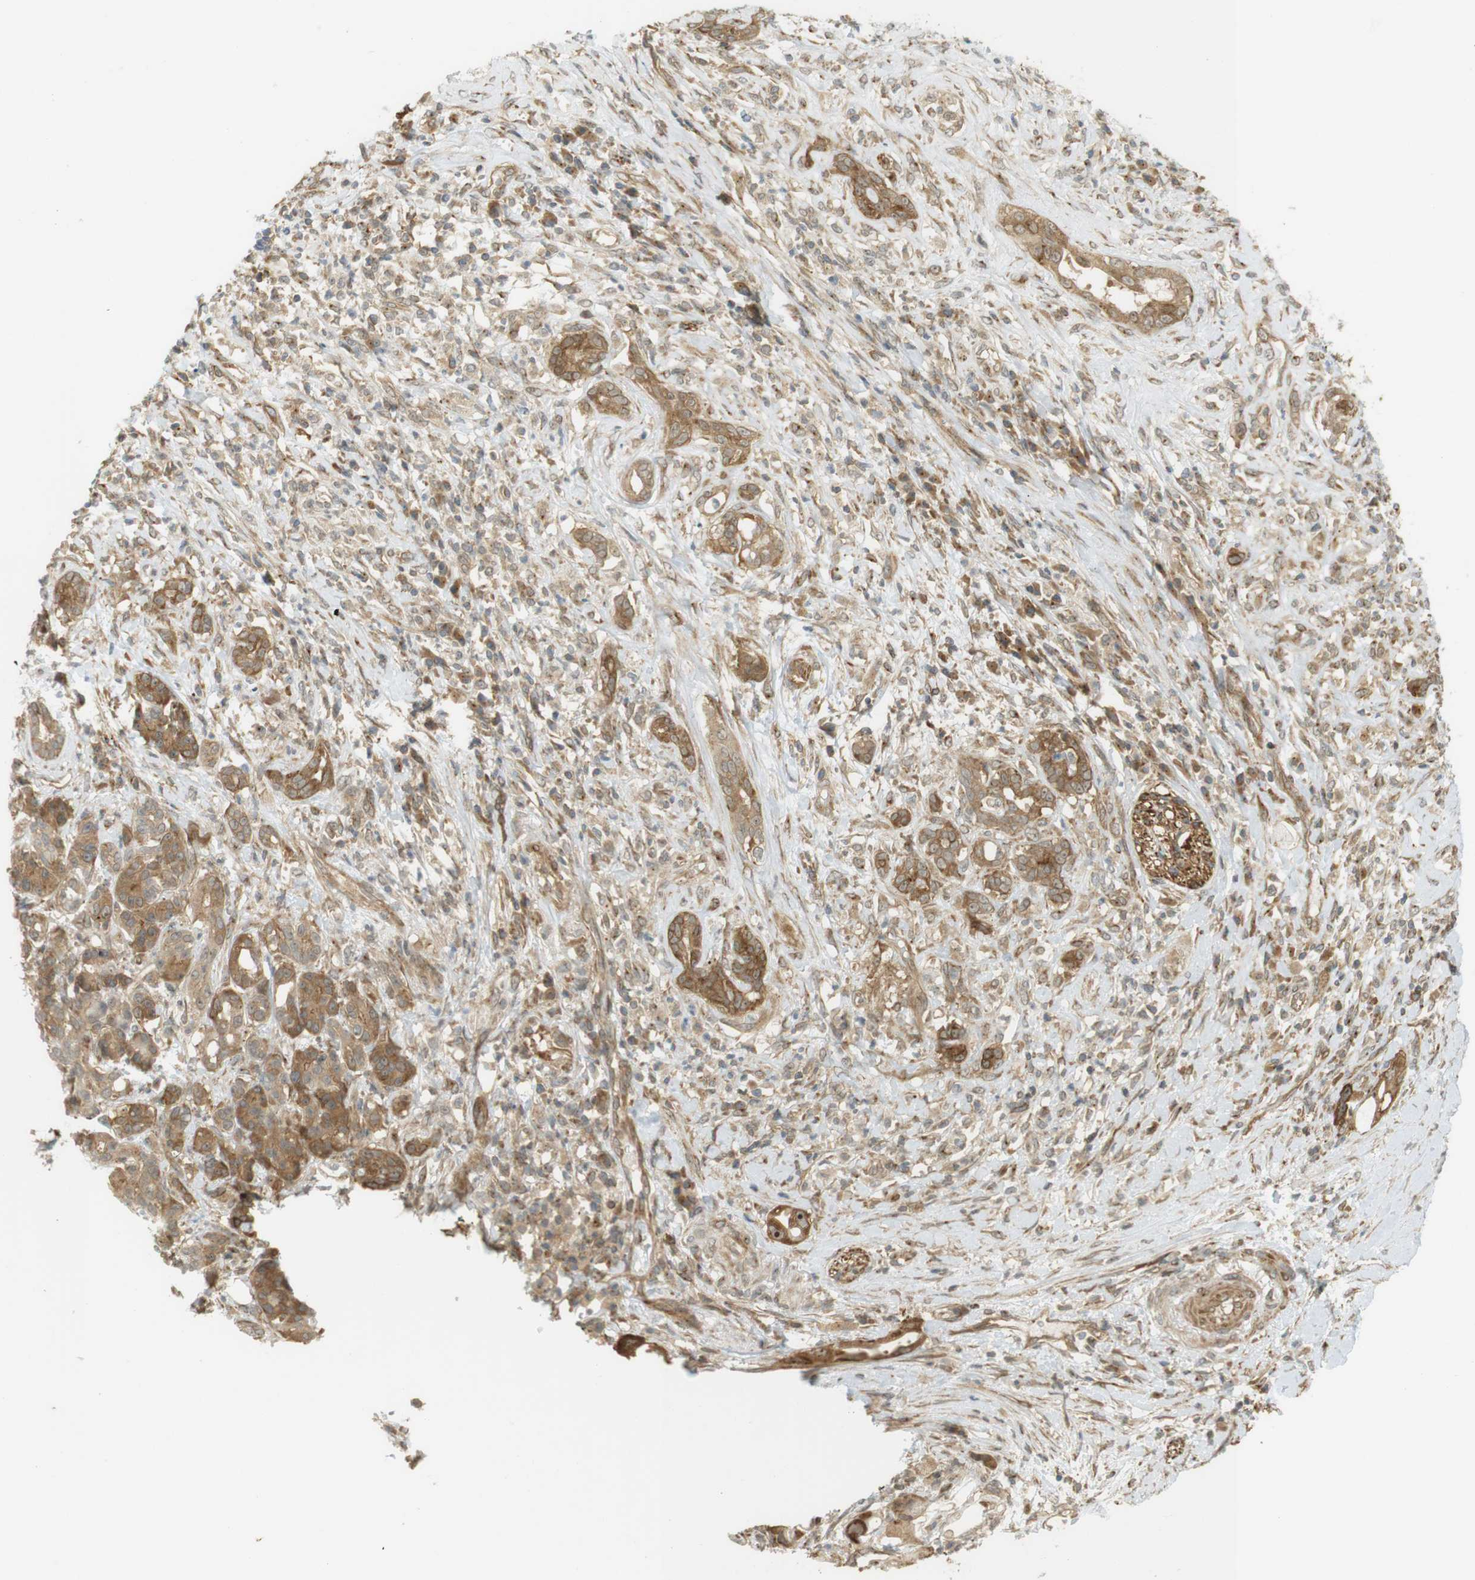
{"staining": {"intensity": "moderate", "quantity": ">75%", "location": "cytoplasmic/membranous,nuclear"}, "tissue": "pancreatic cancer", "cell_type": "Tumor cells", "image_type": "cancer", "snomed": [{"axis": "morphology", "description": "Adenocarcinoma, NOS"}, {"axis": "topography", "description": "Pancreas"}], "caption": "IHC of pancreatic adenocarcinoma reveals medium levels of moderate cytoplasmic/membranous and nuclear staining in about >75% of tumor cells.", "gene": "PA2G4", "patient": {"sex": "female", "age": 56}}